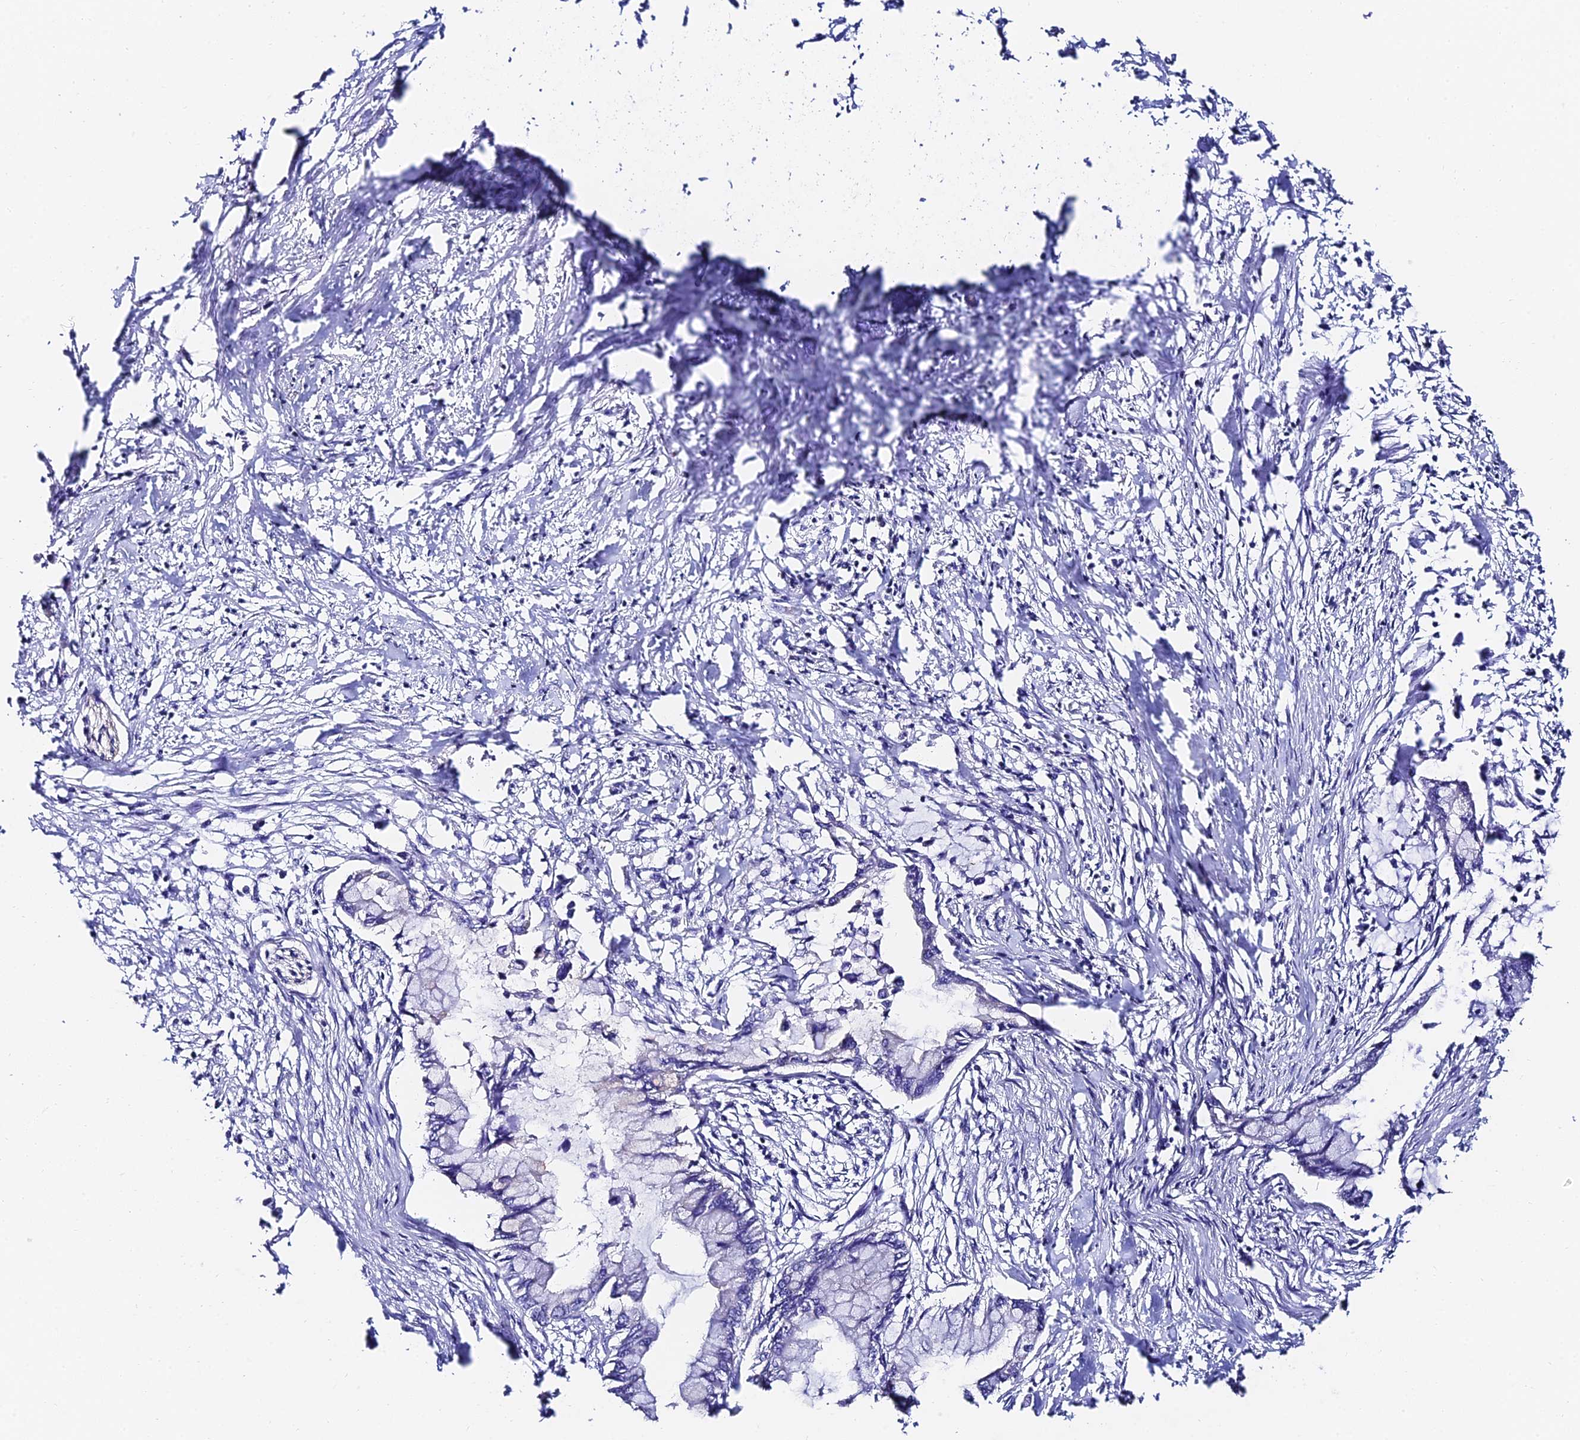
{"staining": {"intensity": "negative", "quantity": "none", "location": "none"}, "tissue": "pancreatic cancer", "cell_type": "Tumor cells", "image_type": "cancer", "snomed": [{"axis": "morphology", "description": "Adenocarcinoma, NOS"}, {"axis": "topography", "description": "Pancreas"}], "caption": "Image shows no significant protein positivity in tumor cells of pancreatic cancer (adenocarcinoma). (Stains: DAB immunohistochemistry (IHC) with hematoxylin counter stain, Microscopy: brightfield microscopy at high magnification).", "gene": "ADGRF3", "patient": {"sex": "male", "age": 48}}